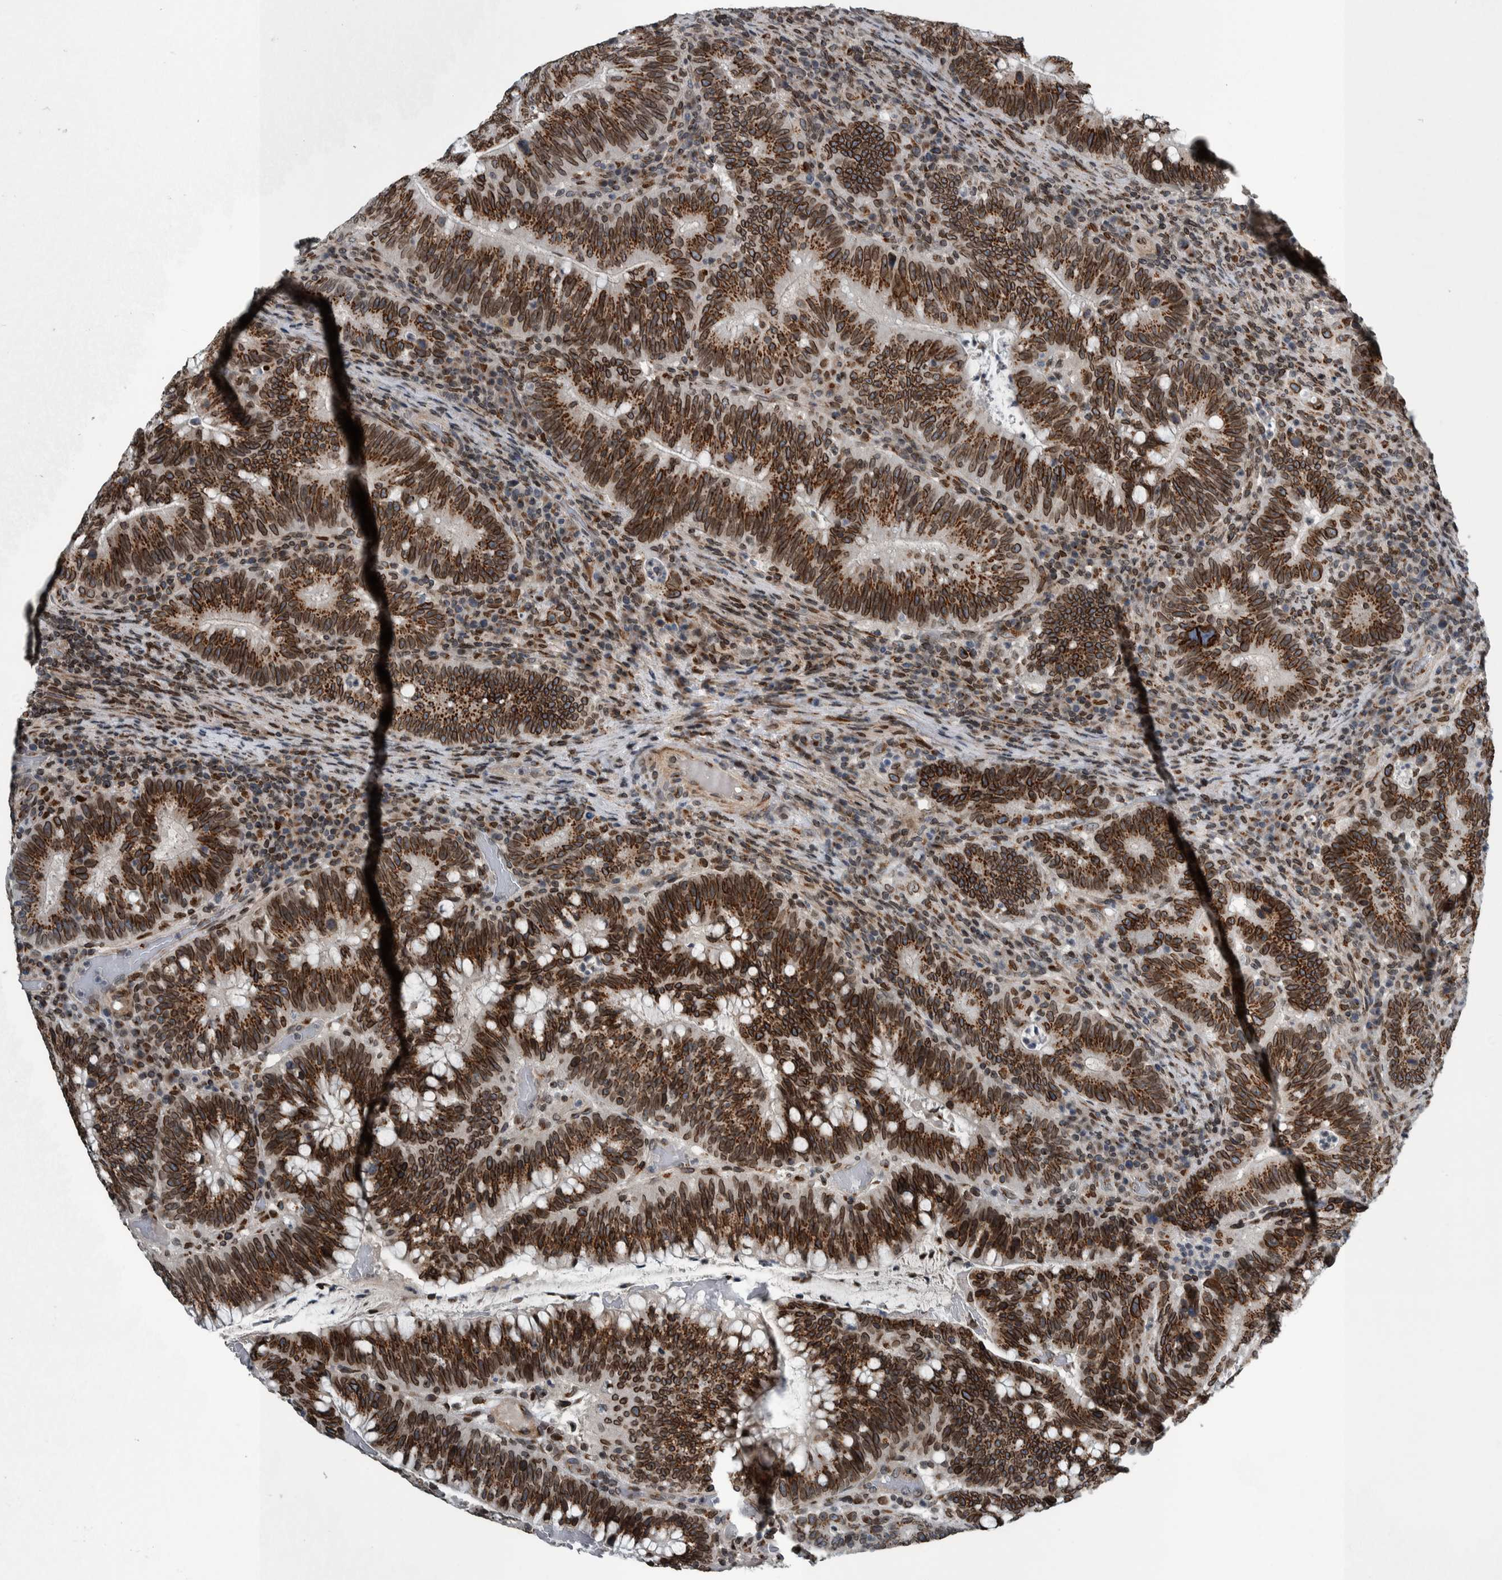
{"staining": {"intensity": "strong", "quantity": ">75%", "location": "cytoplasmic/membranous,nuclear"}, "tissue": "colorectal cancer", "cell_type": "Tumor cells", "image_type": "cancer", "snomed": [{"axis": "morphology", "description": "Adenocarcinoma, NOS"}, {"axis": "topography", "description": "Colon"}], "caption": "DAB (3,3'-diaminobenzidine) immunohistochemical staining of human colorectal cancer (adenocarcinoma) shows strong cytoplasmic/membranous and nuclear protein staining in about >75% of tumor cells.", "gene": "FAM135B", "patient": {"sex": "female", "age": 66}}